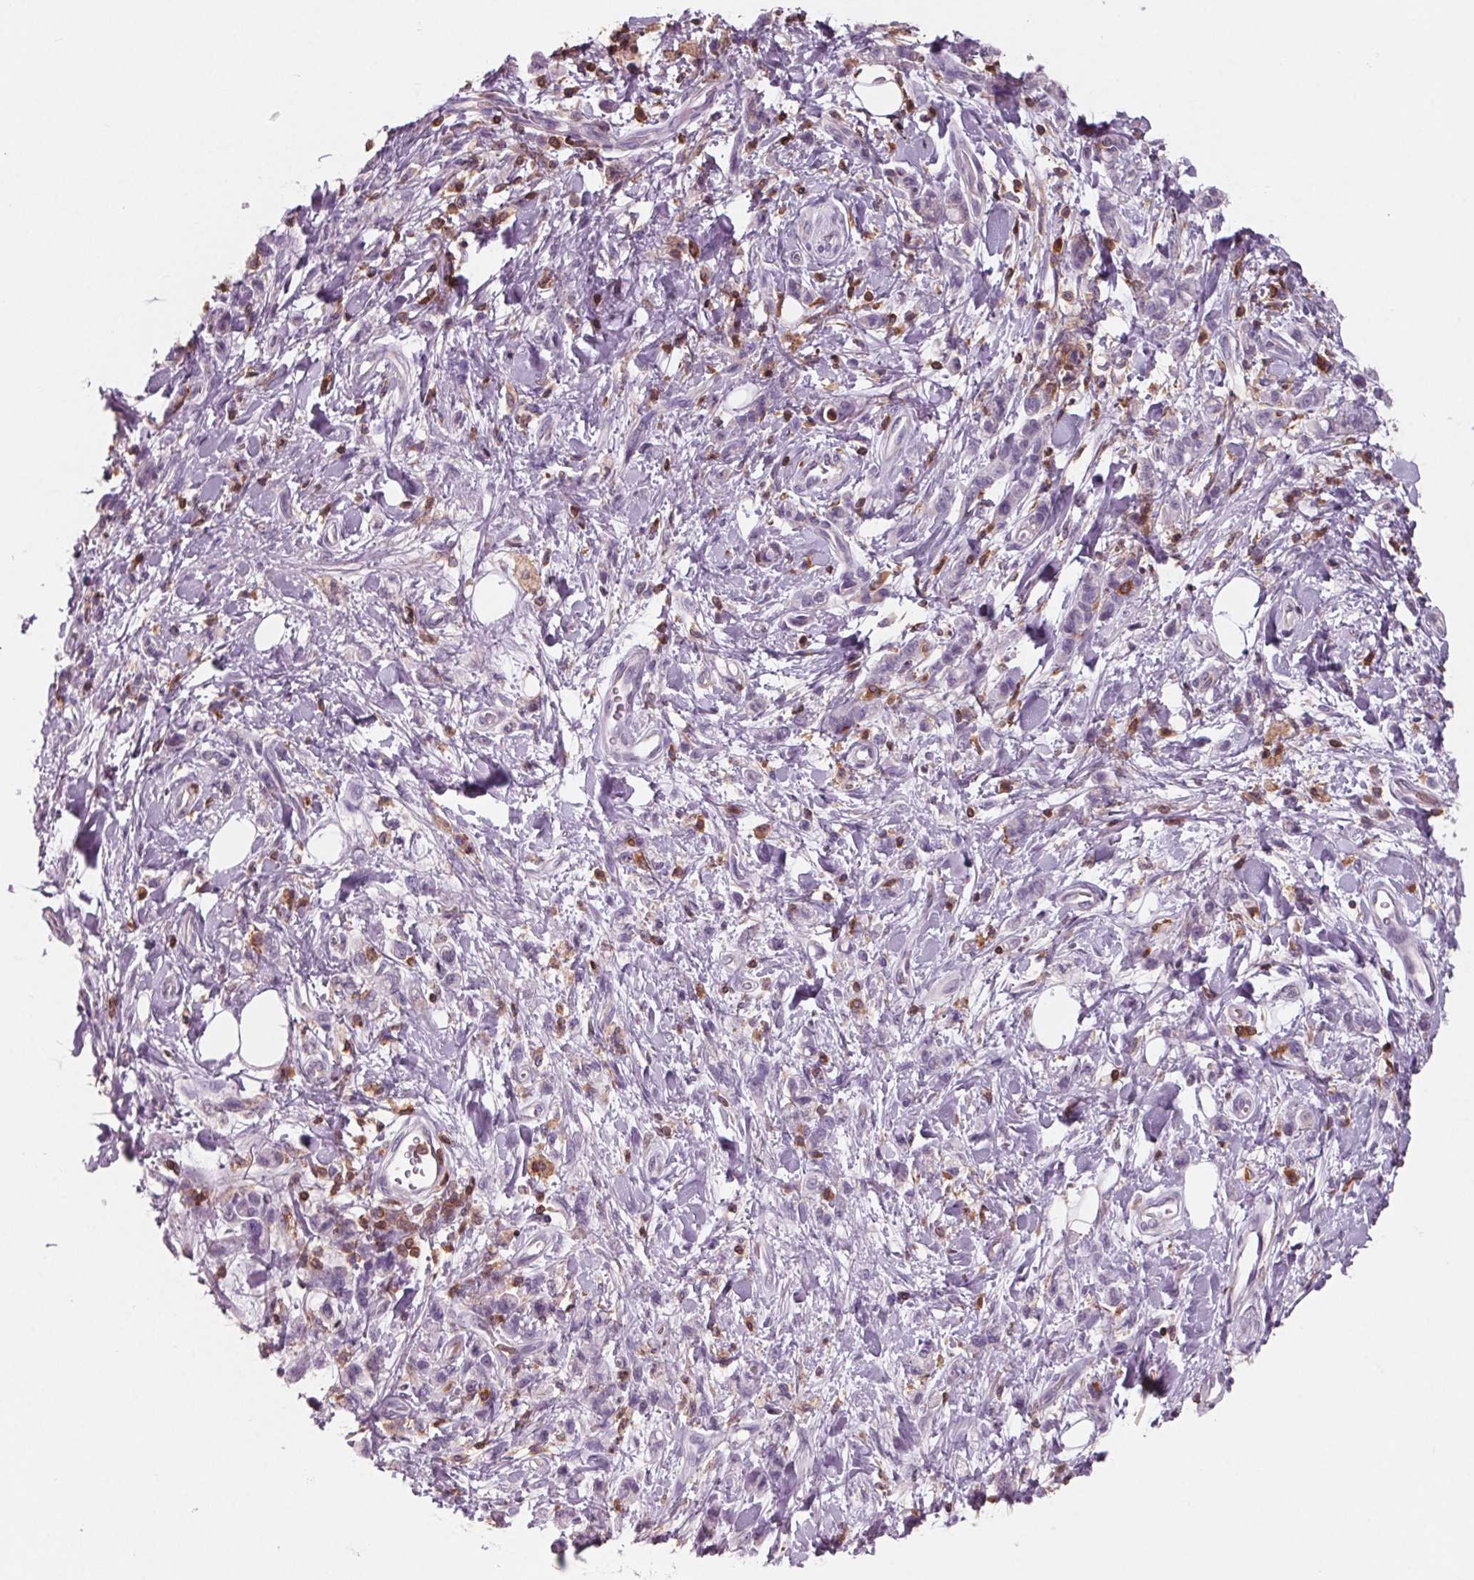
{"staining": {"intensity": "negative", "quantity": "none", "location": "none"}, "tissue": "stomach cancer", "cell_type": "Tumor cells", "image_type": "cancer", "snomed": [{"axis": "morphology", "description": "Adenocarcinoma, NOS"}, {"axis": "topography", "description": "Stomach"}], "caption": "Stomach cancer was stained to show a protein in brown. There is no significant staining in tumor cells.", "gene": "ARHGAP25", "patient": {"sex": "male", "age": 77}}